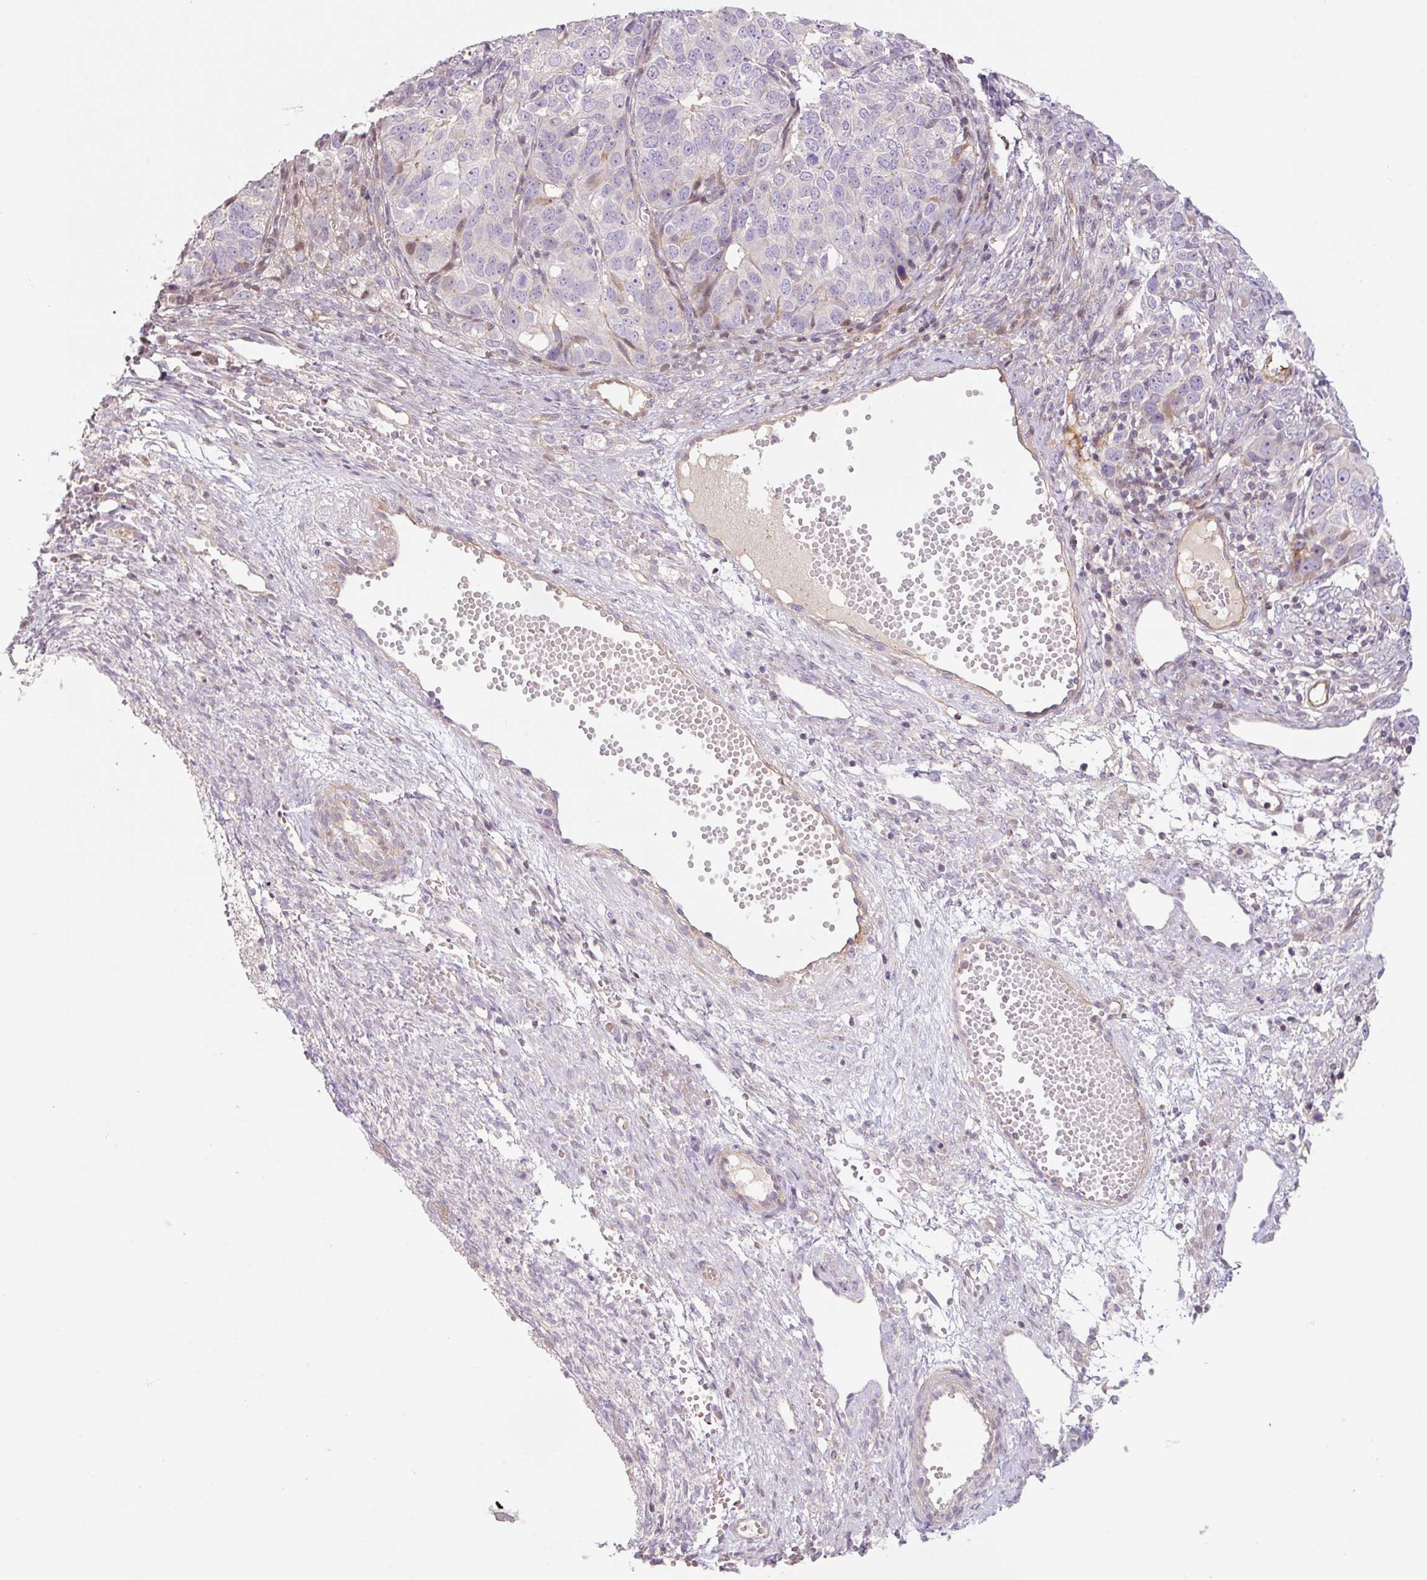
{"staining": {"intensity": "negative", "quantity": "none", "location": "none"}, "tissue": "ovarian cancer", "cell_type": "Tumor cells", "image_type": "cancer", "snomed": [{"axis": "morphology", "description": "Carcinoma, endometroid"}, {"axis": "topography", "description": "Ovary"}], "caption": "This photomicrograph is of ovarian cancer stained with immunohistochemistry to label a protein in brown with the nuclei are counter-stained blue. There is no expression in tumor cells.", "gene": "ZNF552", "patient": {"sex": "female", "age": 51}}